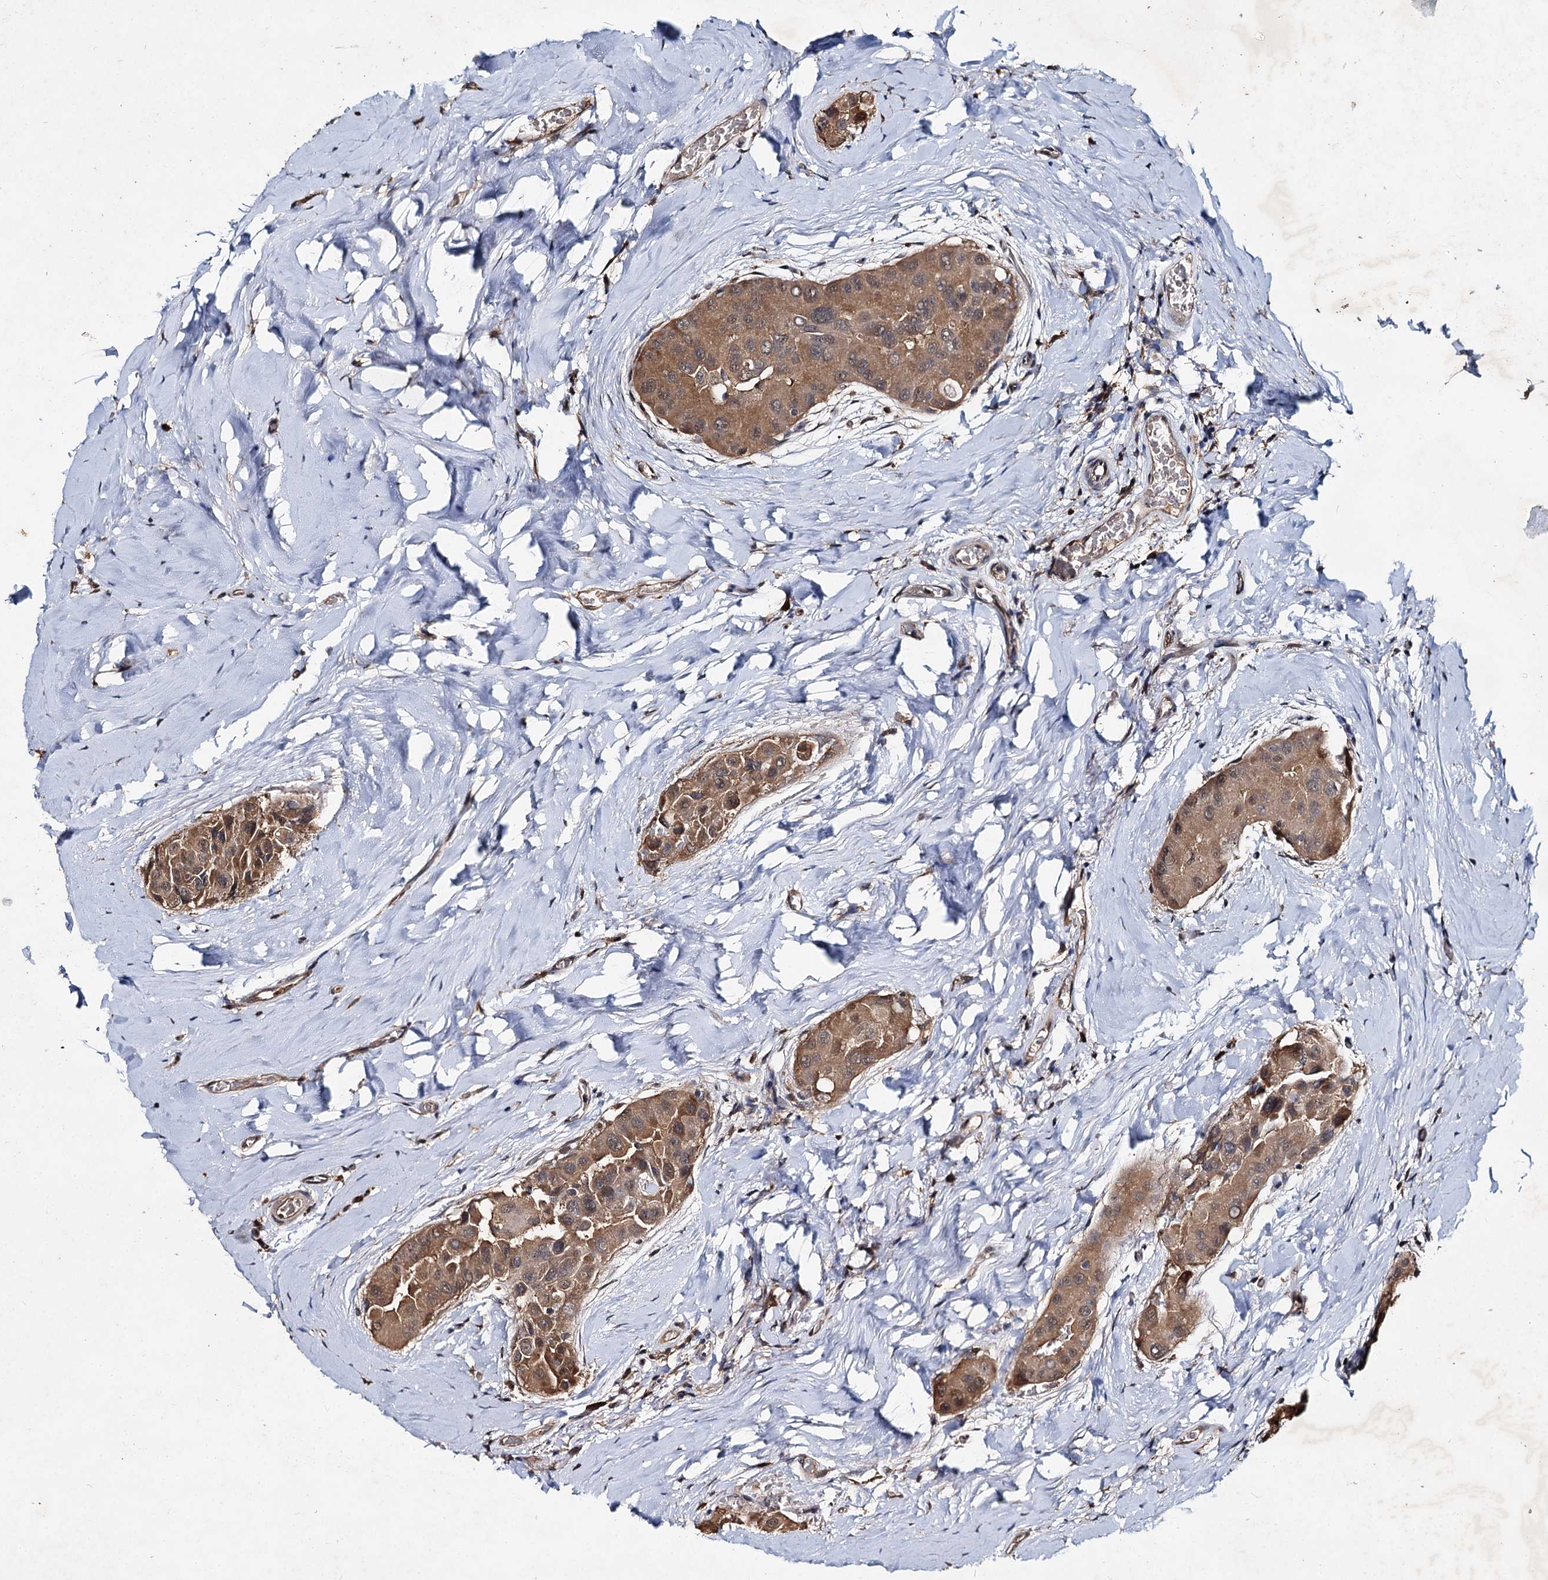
{"staining": {"intensity": "moderate", "quantity": ">75%", "location": "cytoplasmic/membranous"}, "tissue": "thyroid cancer", "cell_type": "Tumor cells", "image_type": "cancer", "snomed": [{"axis": "morphology", "description": "Papillary adenocarcinoma, NOS"}, {"axis": "topography", "description": "Thyroid gland"}], "caption": "Human thyroid cancer (papillary adenocarcinoma) stained with a protein marker displays moderate staining in tumor cells.", "gene": "SLC46A3", "patient": {"sex": "male", "age": 33}}